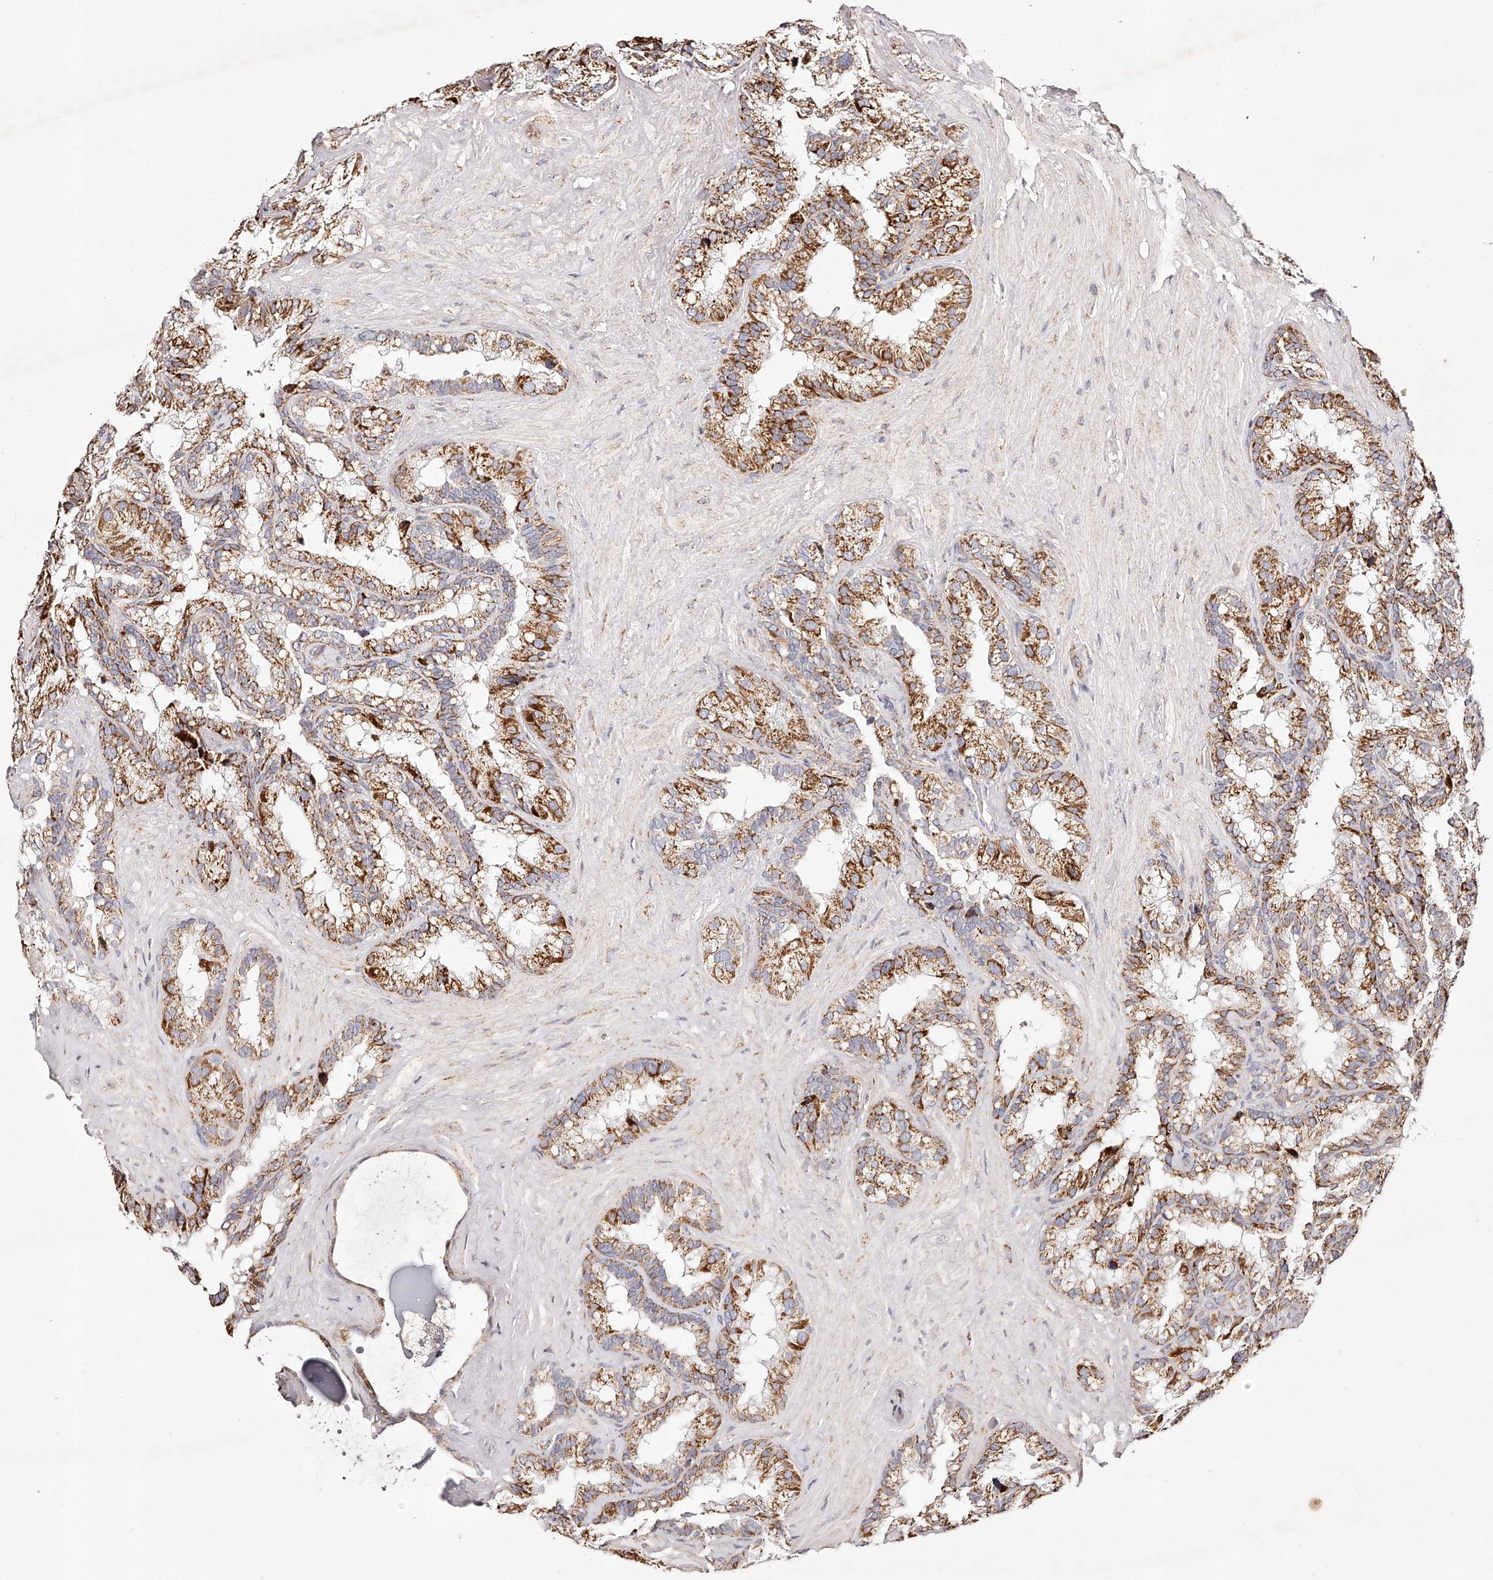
{"staining": {"intensity": "moderate", "quantity": "25%-75%", "location": "cytoplasmic/membranous"}, "tissue": "seminal vesicle", "cell_type": "Glandular cells", "image_type": "normal", "snomed": [{"axis": "morphology", "description": "Normal tissue, NOS"}, {"axis": "topography", "description": "Prostate"}, {"axis": "topography", "description": "Seminal veicle"}], "caption": "Moderate cytoplasmic/membranous staining for a protein is seen in approximately 25%-75% of glandular cells of benign seminal vesicle using immunohistochemistry (IHC).", "gene": "NDUFV3", "patient": {"sex": "male", "age": 68}}